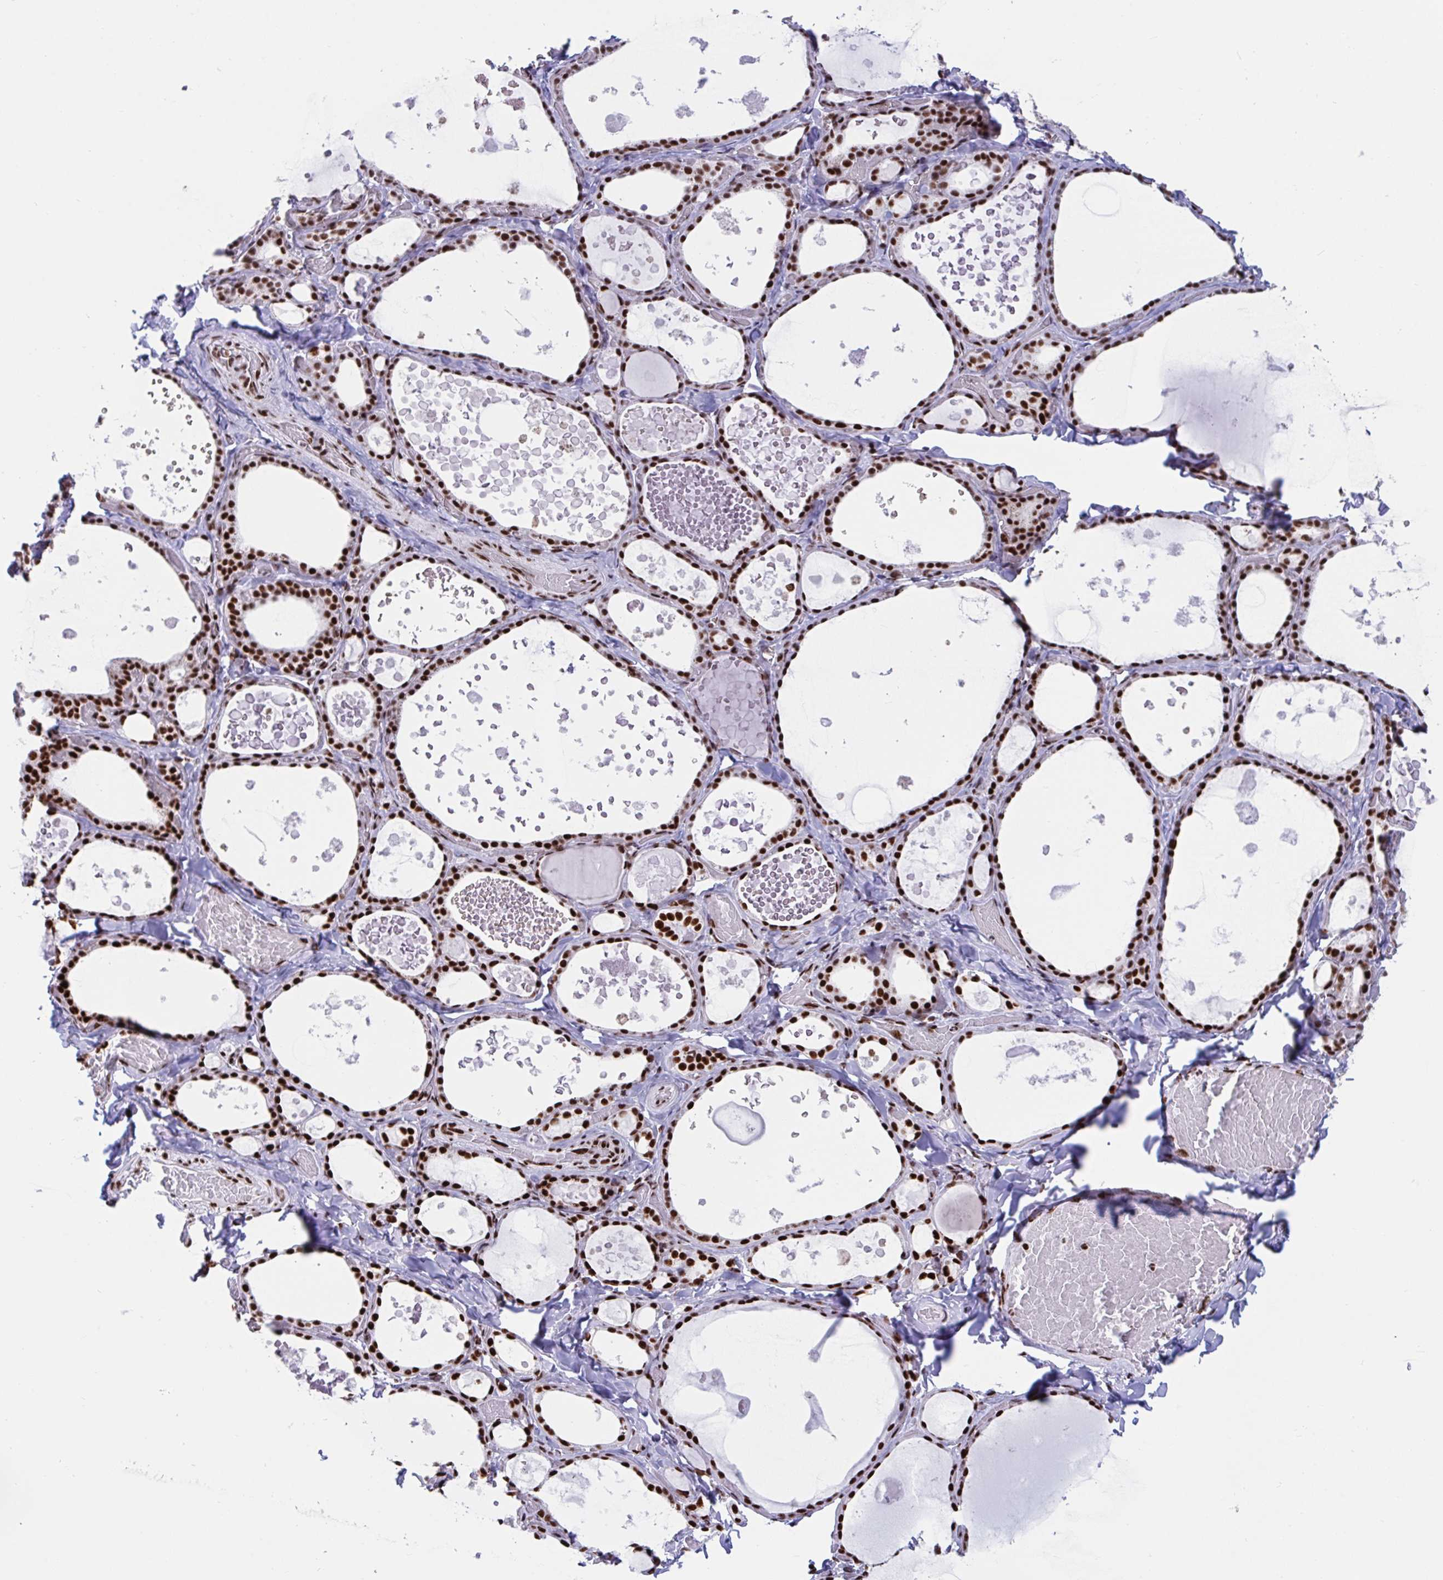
{"staining": {"intensity": "strong", "quantity": ">75%", "location": "nuclear"}, "tissue": "thyroid gland", "cell_type": "Glandular cells", "image_type": "normal", "snomed": [{"axis": "morphology", "description": "Normal tissue, NOS"}, {"axis": "topography", "description": "Thyroid gland"}], "caption": "A micrograph of thyroid gland stained for a protein displays strong nuclear brown staining in glandular cells. Nuclei are stained in blue.", "gene": "IKZF2", "patient": {"sex": "female", "age": 56}}